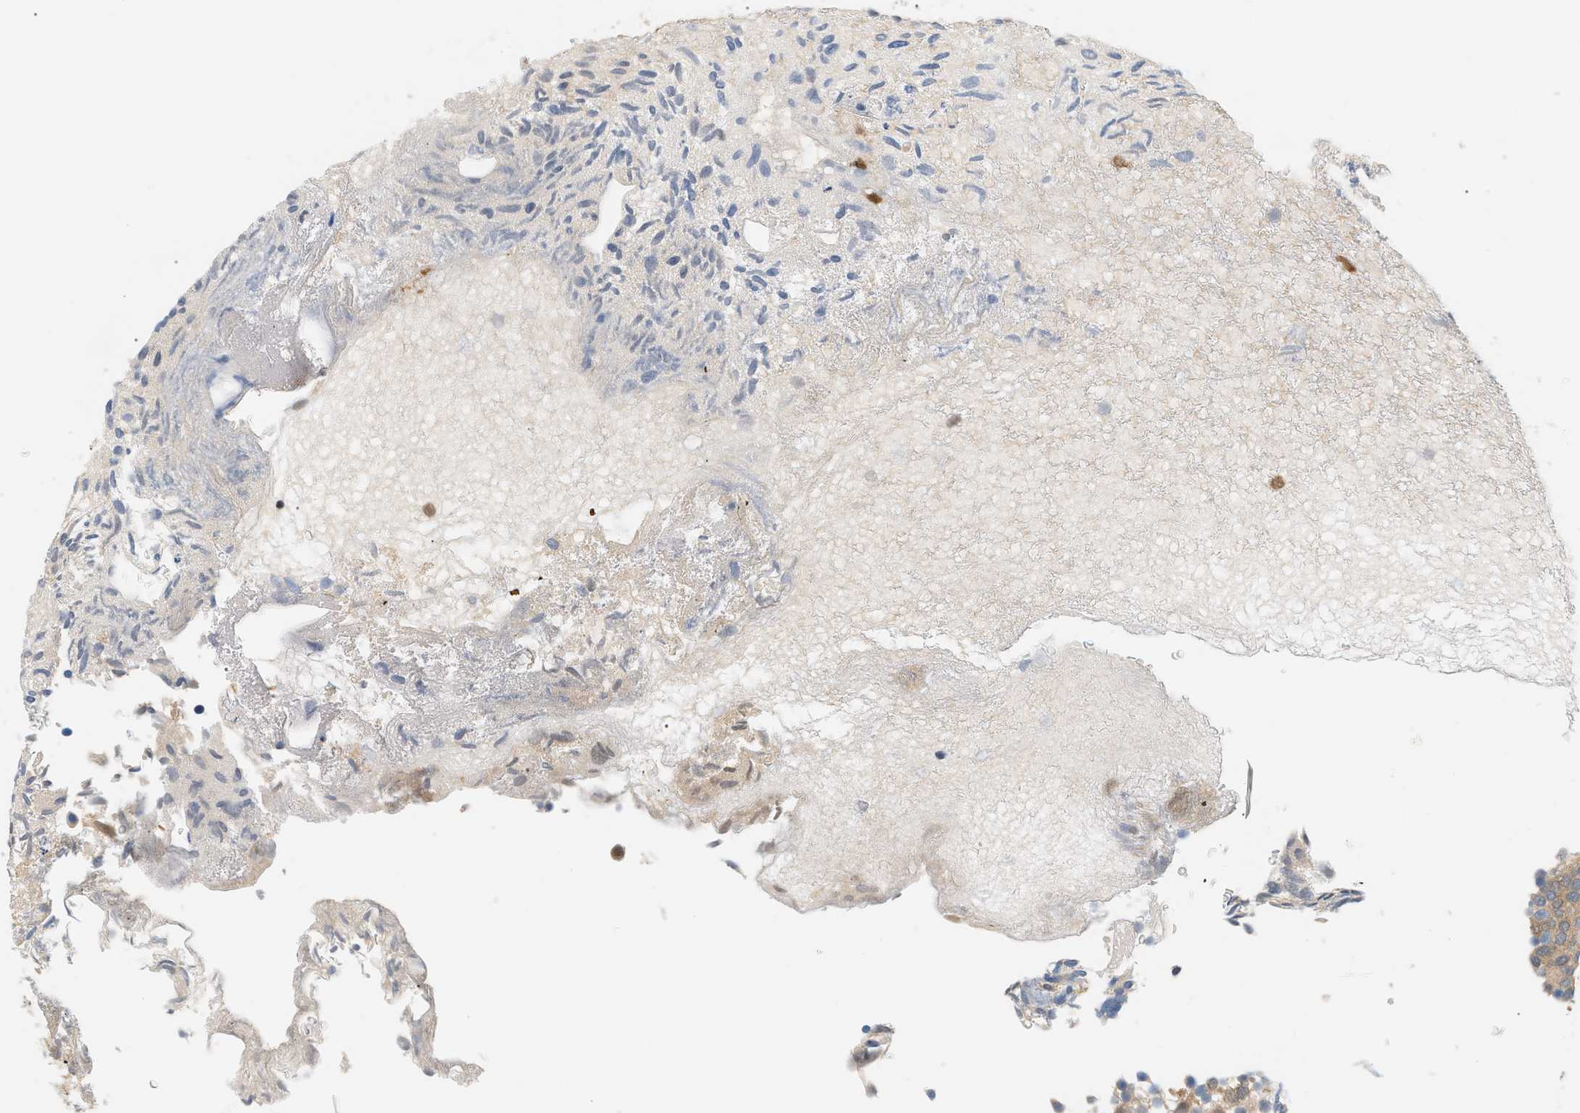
{"staining": {"intensity": "moderate", "quantity": ">75%", "location": "cytoplasmic/membranous"}, "tissue": "urothelial cancer", "cell_type": "Tumor cells", "image_type": "cancer", "snomed": [{"axis": "morphology", "description": "Urothelial carcinoma, Low grade"}, {"axis": "topography", "description": "Urinary bladder"}], "caption": "Low-grade urothelial carcinoma stained with a brown dye exhibits moderate cytoplasmic/membranous positive expression in about >75% of tumor cells.", "gene": "PYCARD", "patient": {"sex": "male", "age": 78}}